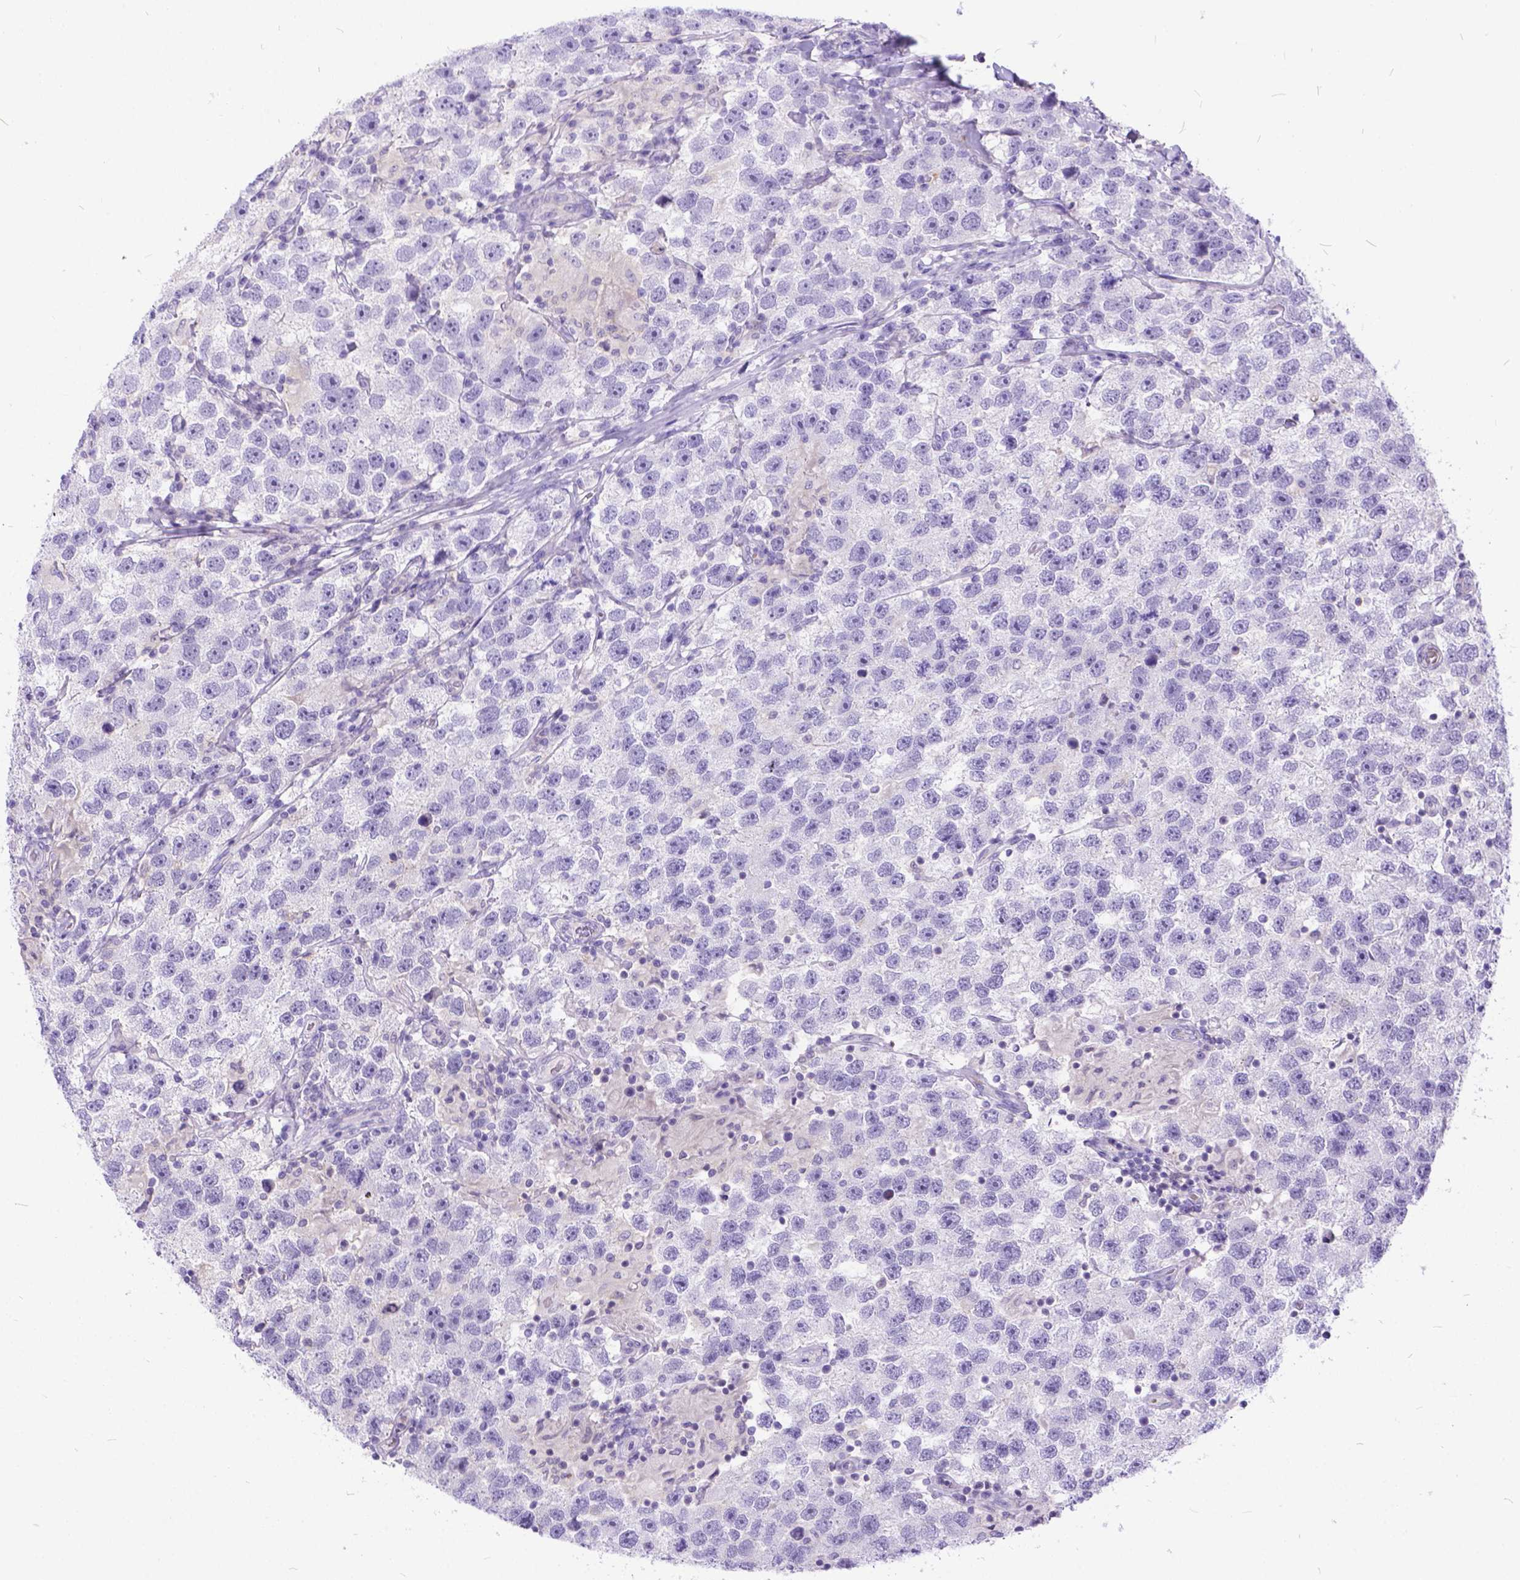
{"staining": {"intensity": "negative", "quantity": "none", "location": "none"}, "tissue": "testis cancer", "cell_type": "Tumor cells", "image_type": "cancer", "snomed": [{"axis": "morphology", "description": "Seminoma, NOS"}, {"axis": "topography", "description": "Testis"}], "caption": "This is an immunohistochemistry (IHC) photomicrograph of testis cancer (seminoma). There is no expression in tumor cells.", "gene": "TMEM169", "patient": {"sex": "male", "age": 26}}